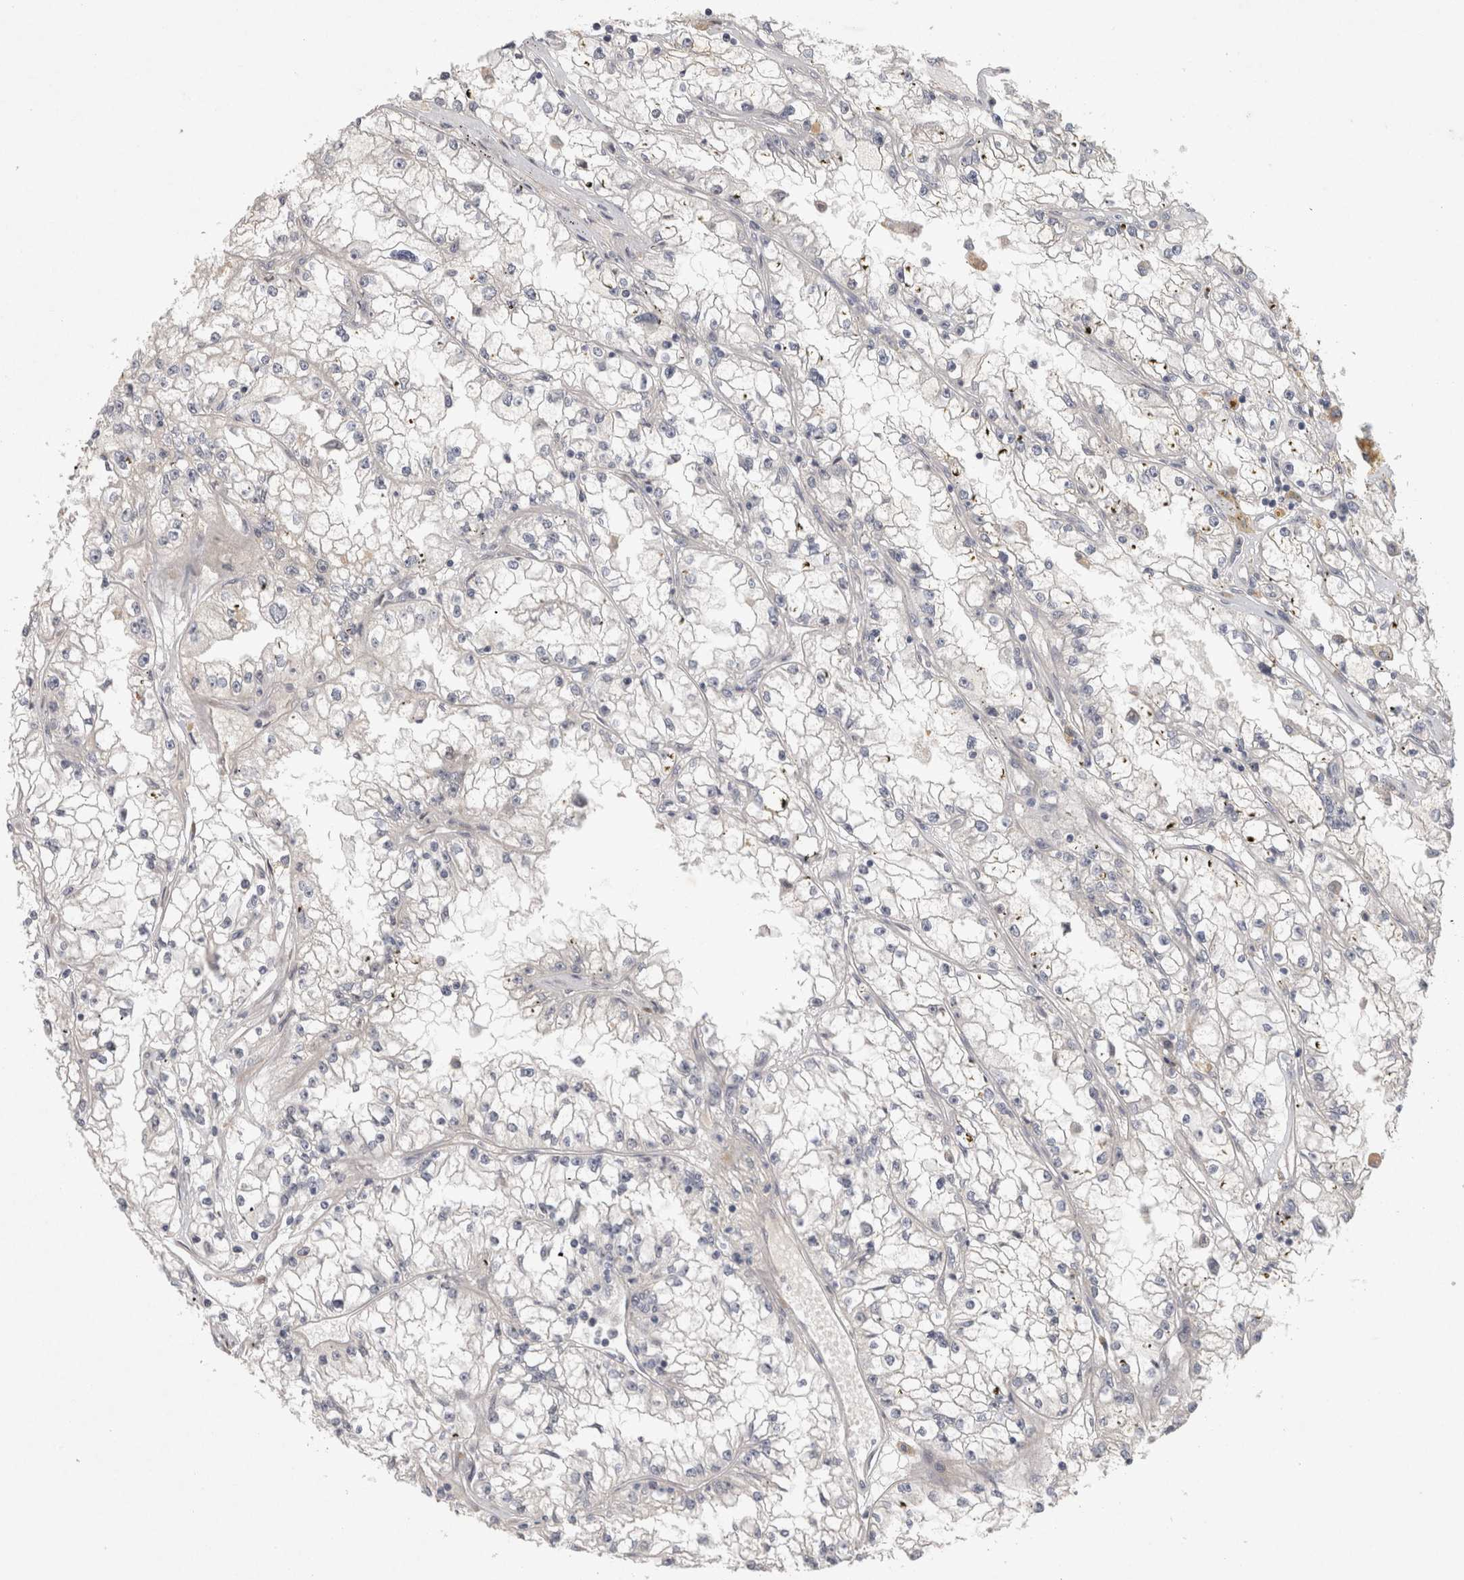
{"staining": {"intensity": "negative", "quantity": "none", "location": "none"}, "tissue": "renal cancer", "cell_type": "Tumor cells", "image_type": "cancer", "snomed": [{"axis": "morphology", "description": "Adenocarcinoma, NOS"}, {"axis": "topography", "description": "Kidney"}], "caption": "Immunohistochemical staining of human renal adenocarcinoma shows no significant positivity in tumor cells.", "gene": "BZW2", "patient": {"sex": "male", "age": 56}}